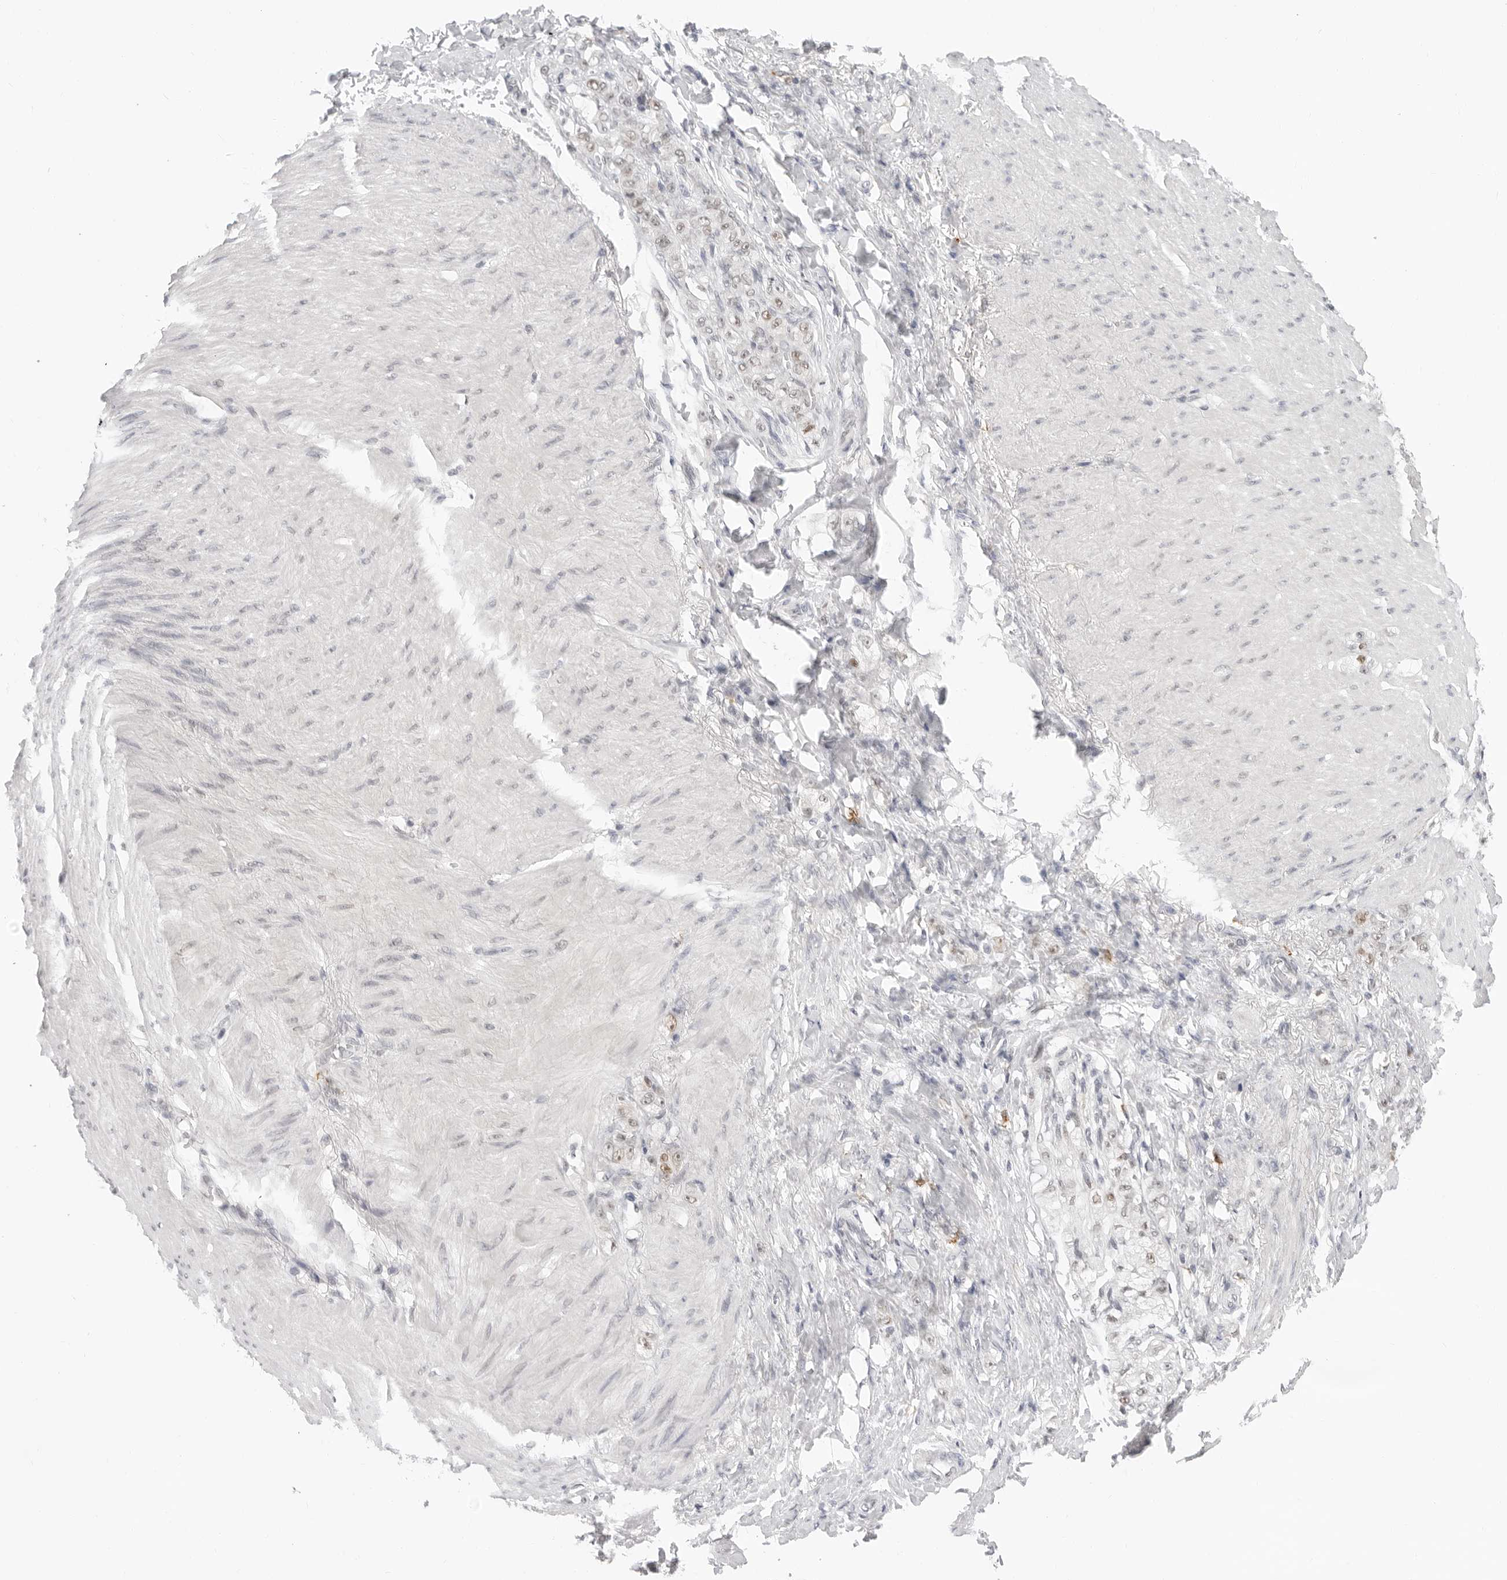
{"staining": {"intensity": "weak", "quantity": "25%-75%", "location": "nuclear"}, "tissue": "stomach cancer", "cell_type": "Tumor cells", "image_type": "cancer", "snomed": [{"axis": "morphology", "description": "Normal tissue, NOS"}, {"axis": "morphology", "description": "Adenocarcinoma, NOS"}, {"axis": "topography", "description": "Stomach"}], "caption": "A low amount of weak nuclear expression is seen in approximately 25%-75% of tumor cells in adenocarcinoma (stomach) tissue.", "gene": "MSH6", "patient": {"sex": "male", "age": 82}}